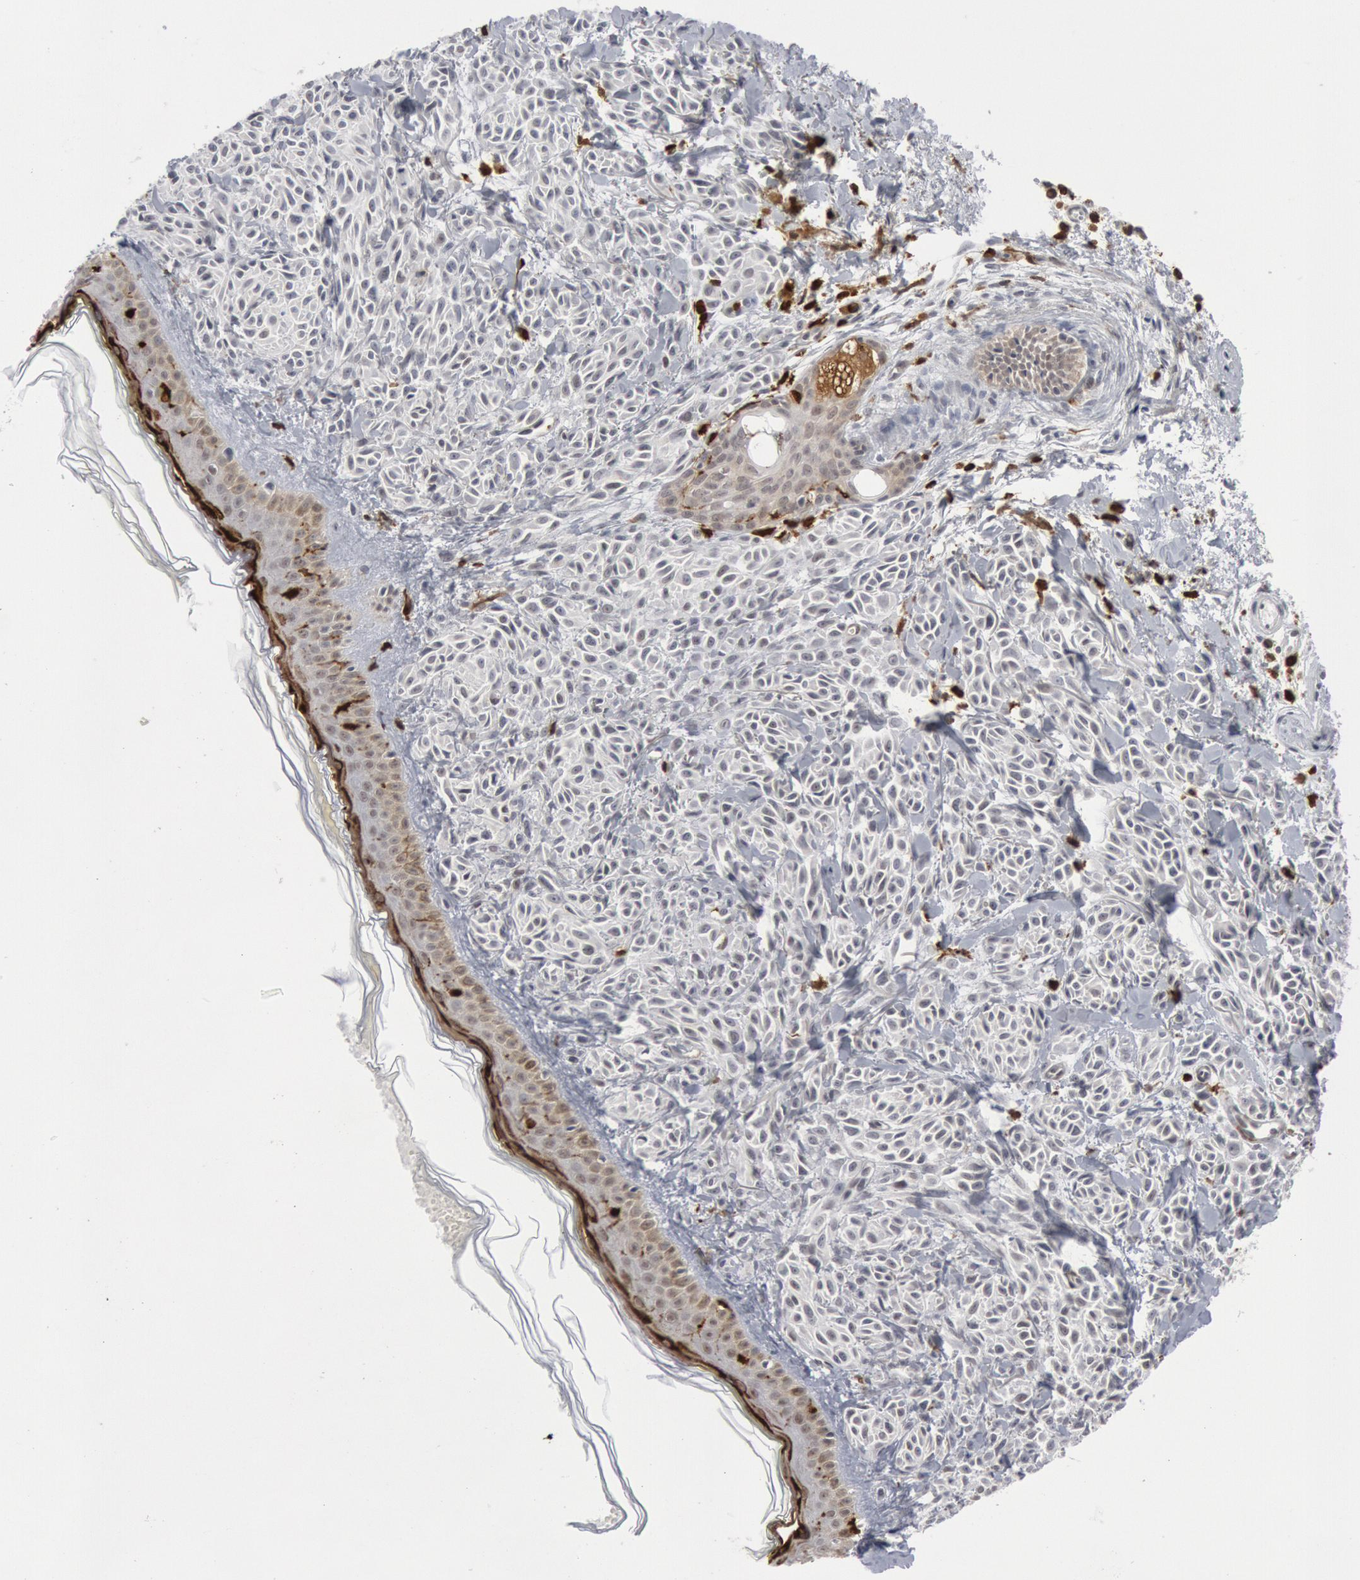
{"staining": {"intensity": "negative", "quantity": "none", "location": "none"}, "tissue": "melanoma", "cell_type": "Tumor cells", "image_type": "cancer", "snomed": [{"axis": "morphology", "description": "Malignant melanoma, NOS"}, {"axis": "topography", "description": "Skin"}], "caption": "The immunohistochemistry histopathology image has no significant expression in tumor cells of melanoma tissue. (IHC, brightfield microscopy, high magnification).", "gene": "PTPN6", "patient": {"sex": "female", "age": 73}}